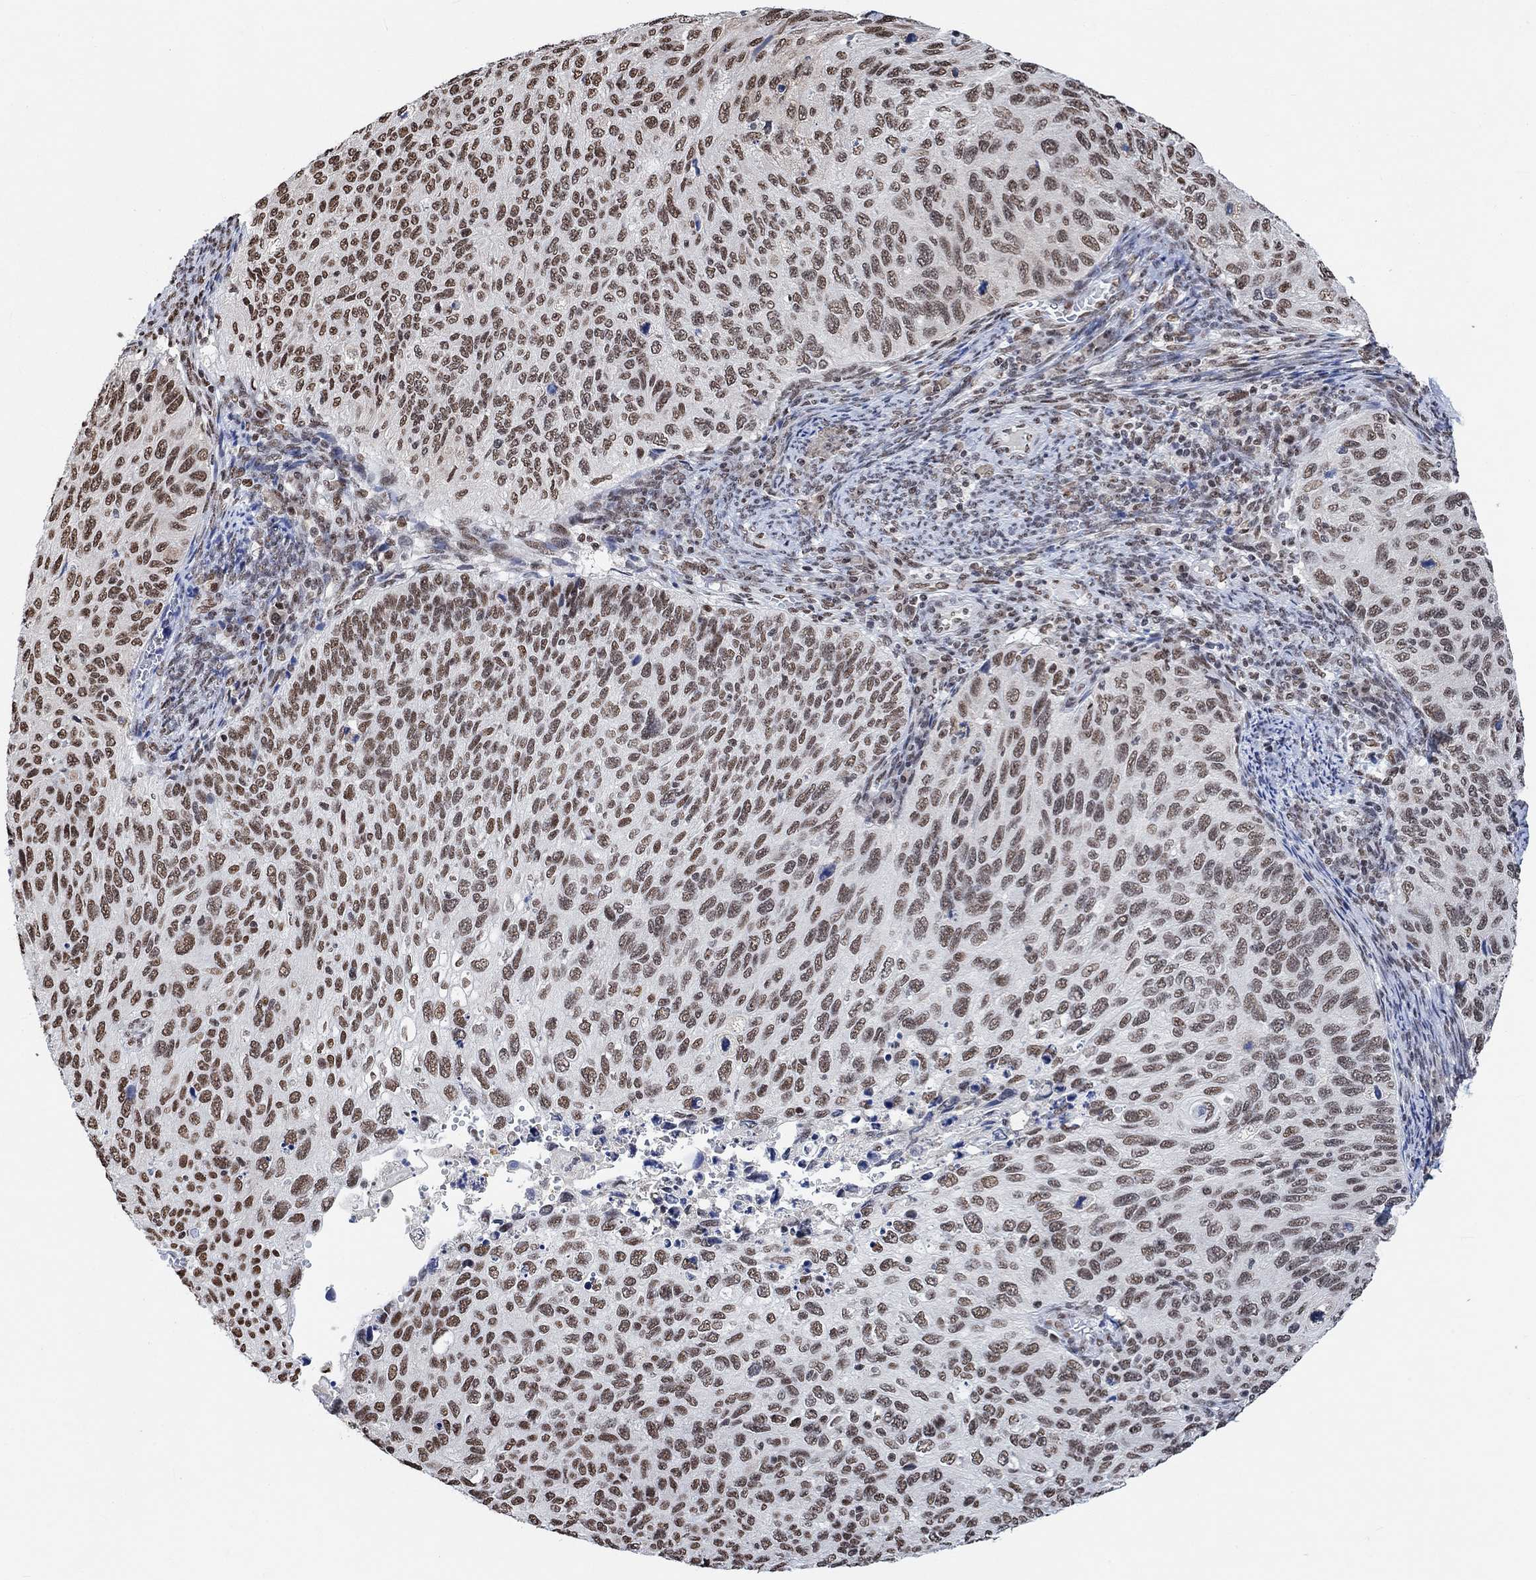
{"staining": {"intensity": "strong", "quantity": "25%-75%", "location": "nuclear"}, "tissue": "cervical cancer", "cell_type": "Tumor cells", "image_type": "cancer", "snomed": [{"axis": "morphology", "description": "Squamous cell carcinoma, NOS"}, {"axis": "topography", "description": "Cervix"}], "caption": "DAB immunohistochemical staining of human squamous cell carcinoma (cervical) displays strong nuclear protein expression in approximately 25%-75% of tumor cells. (DAB = brown stain, brightfield microscopy at high magnification).", "gene": "USP39", "patient": {"sex": "female", "age": 70}}